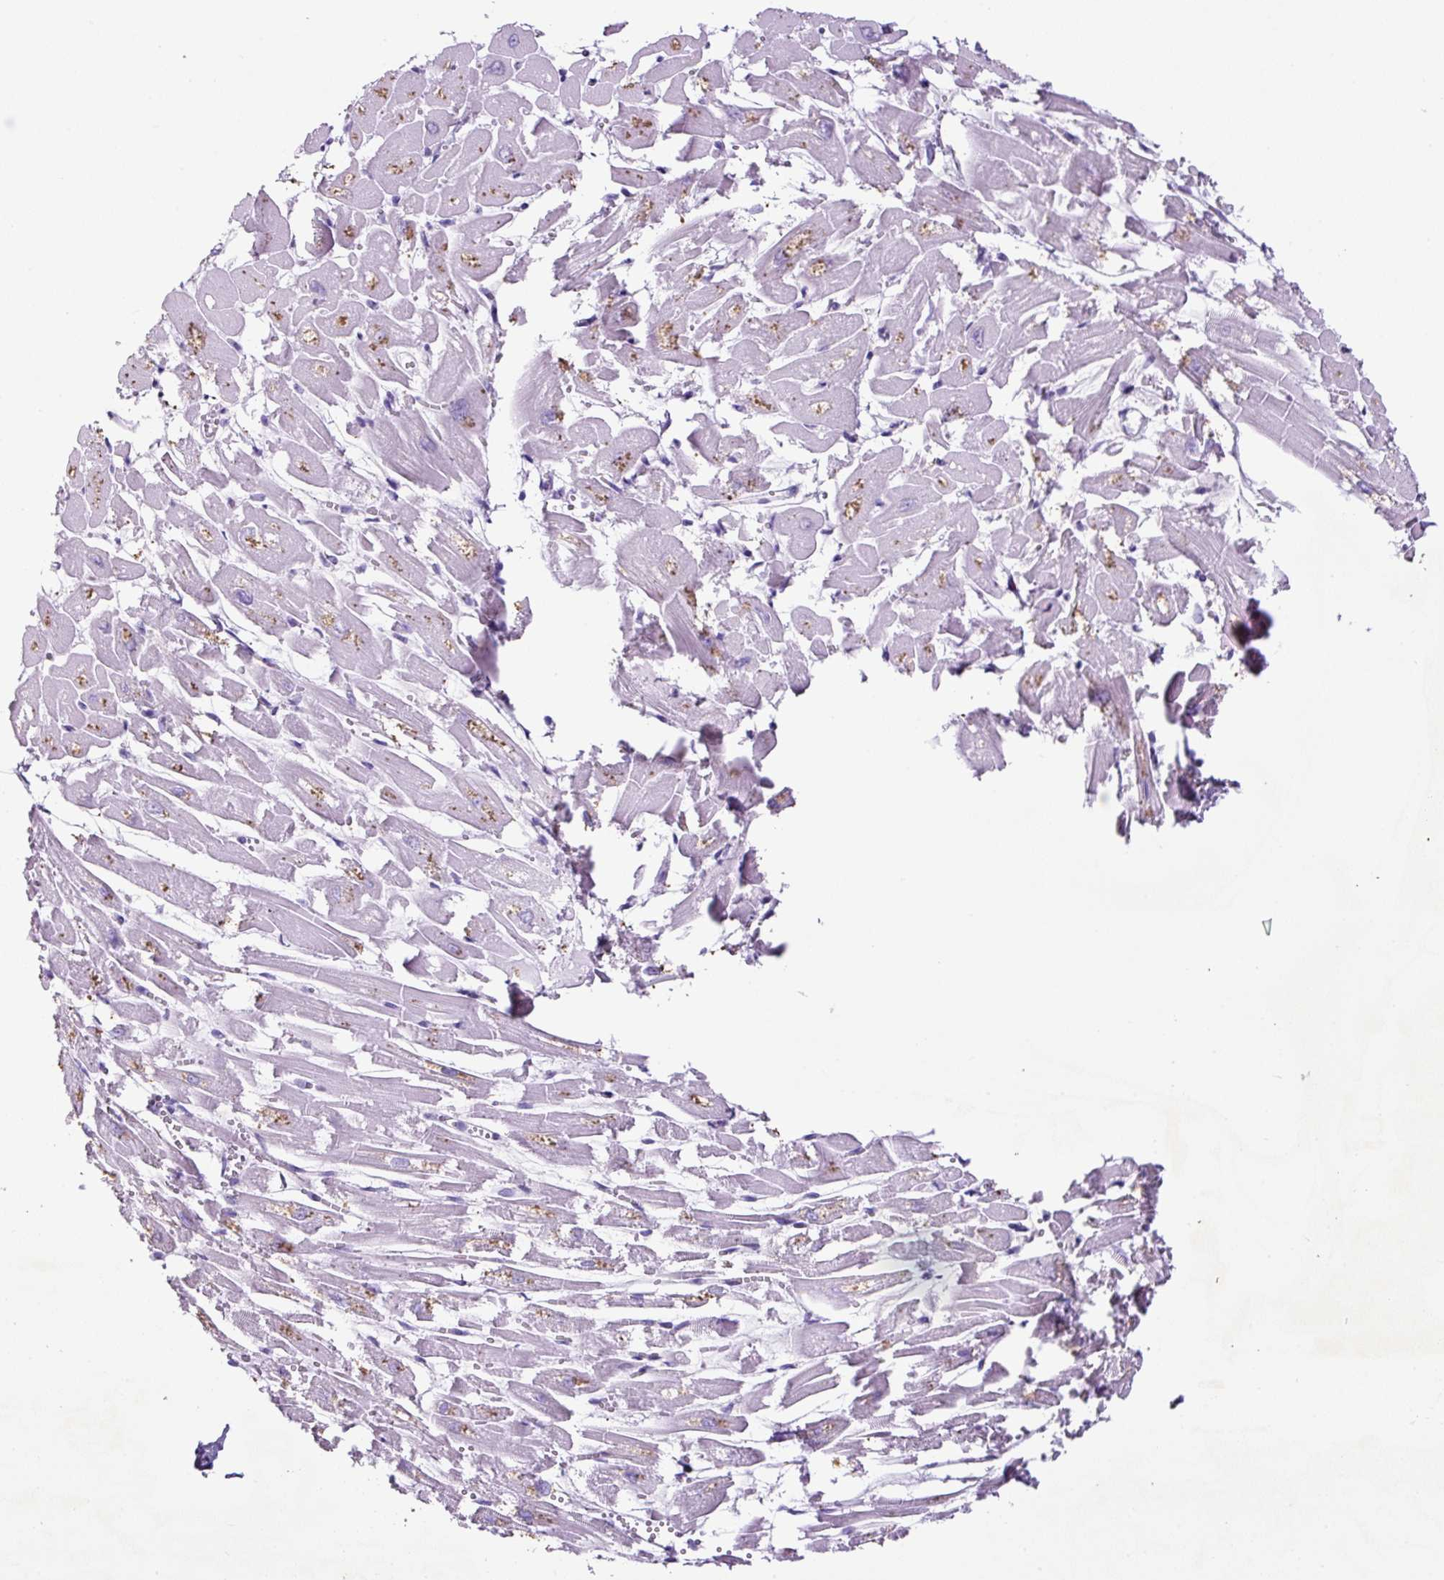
{"staining": {"intensity": "moderate", "quantity": "<25%", "location": "cytoplasmic/membranous"}, "tissue": "heart muscle", "cell_type": "Cardiomyocytes", "image_type": "normal", "snomed": [{"axis": "morphology", "description": "Normal tissue, NOS"}, {"axis": "topography", "description": "Heart"}], "caption": "Protein expression analysis of normal heart muscle shows moderate cytoplasmic/membranous expression in about <25% of cardiomyocytes. Using DAB (3,3'-diaminobenzidine) (brown) and hematoxylin (blue) stains, captured at high magnification using brightfield microscopy.", "gene": "SP8", "patient": {"sex": "male", "age": 54}}